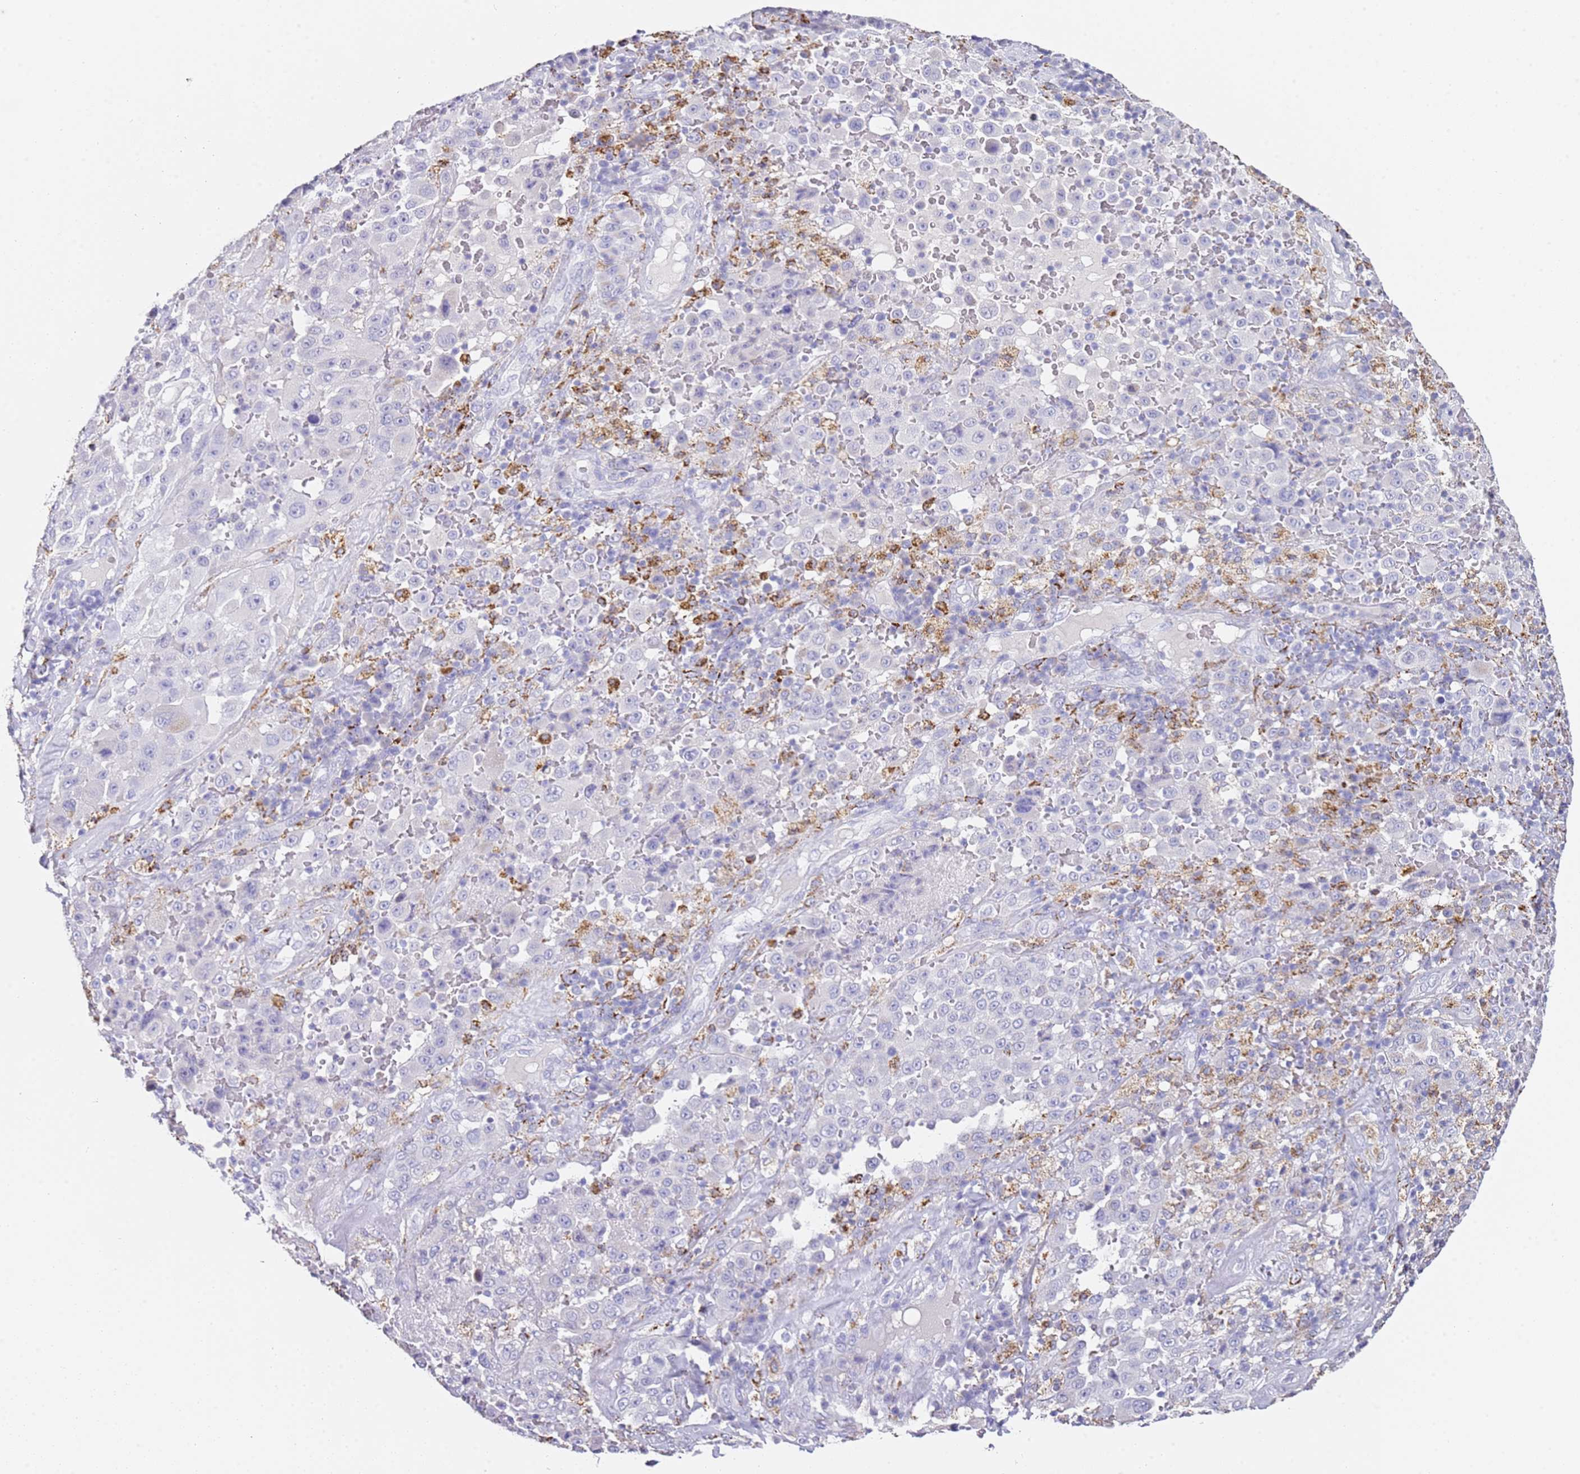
{"staining": {"intensity": "negative", "quantity": "none", "location": "none"}, "tissue": "melanoma", "cell_type": "Tumor cells", "image_type": "cancer", "snomed": [{"axis": "morphology", "description": "Malignant melanoma, Metastatic site"}, {"axis": "topography", "description": "Lymph node"}], "caption": "Melanoma was stained to show a protein in brown. There is no significant positivity in tumor cells.", "gene": "PTBP2", "patient": {"sex": "male", "age": 62}}